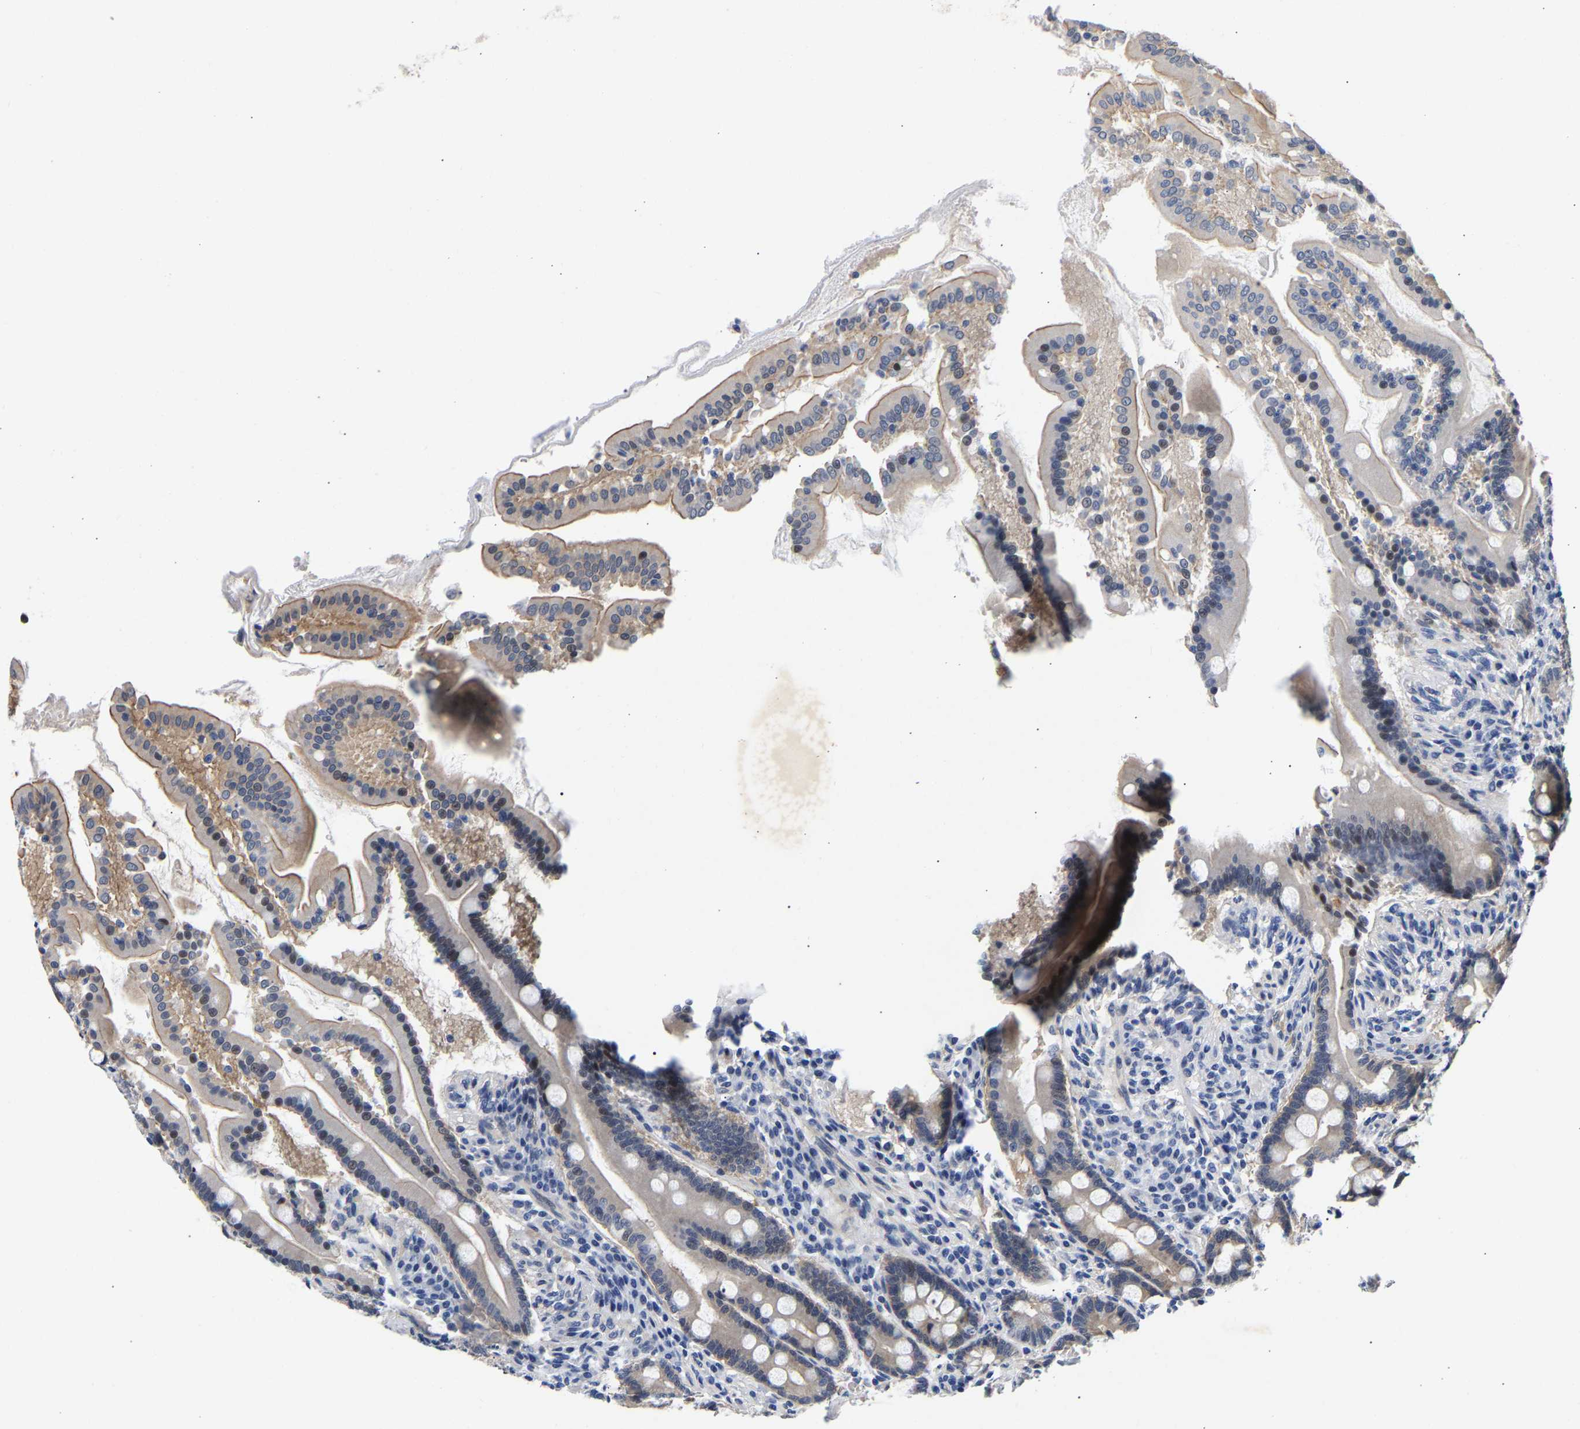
{"staining": {"intensity": "weak", "quantity": "<25%", "location": "cytoplasmic/membranous"}, "tissue": "duodenum", "cell_type": "Glandular cells", "image_type": "normal", "snomed": [{"axis": "morphology", "description": "Normal tissue, NOS"}, {"axis": "topography", "description": "Duodenum"}], "caption": "Glandular cells are negative for brown protein staining in normal duodenum. (DAB (3,3'-diaminobenzidine) immunohistochemistry, high magnification).", "gene": "CCDC6", "patient": {"sex": "male", "age": 50}}